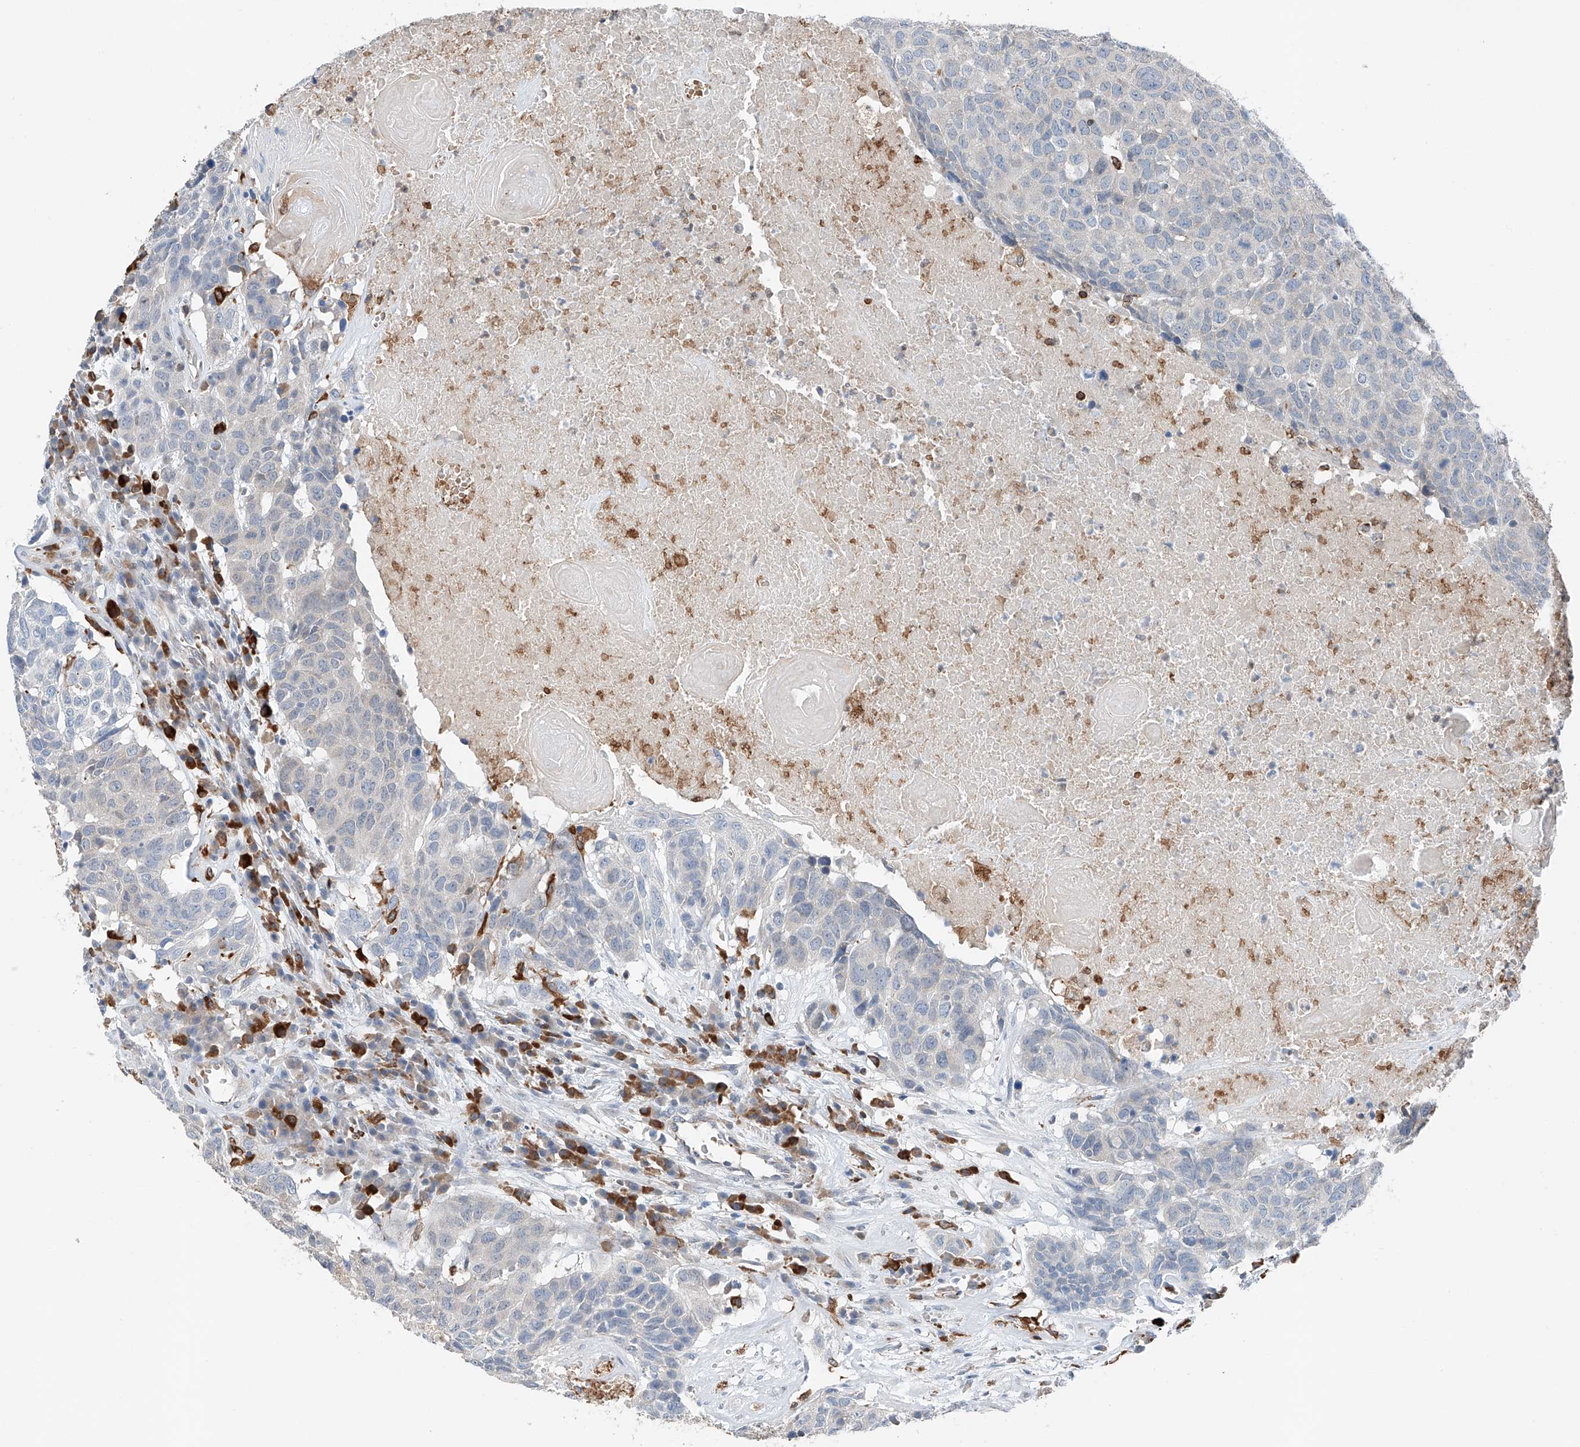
{"staining": {"intensity": "negative", "quantity": "none", "location": "none"}, "tissue": "head and neck cancer", "cell_type": "Tumor cells", "image_type": "cancer", "snomed": [{"axis": "morphology", "description": "Squamous cell carcinoma, NOS"}, {"axis": "topography", "description": "Head-Neck"}], "caption": "The histopathology image exhibits no significant positivity in tumor cells of head and neck cancer.", "gene": "TBXAS1", "patient": {"sex": "male", "age": 66}}